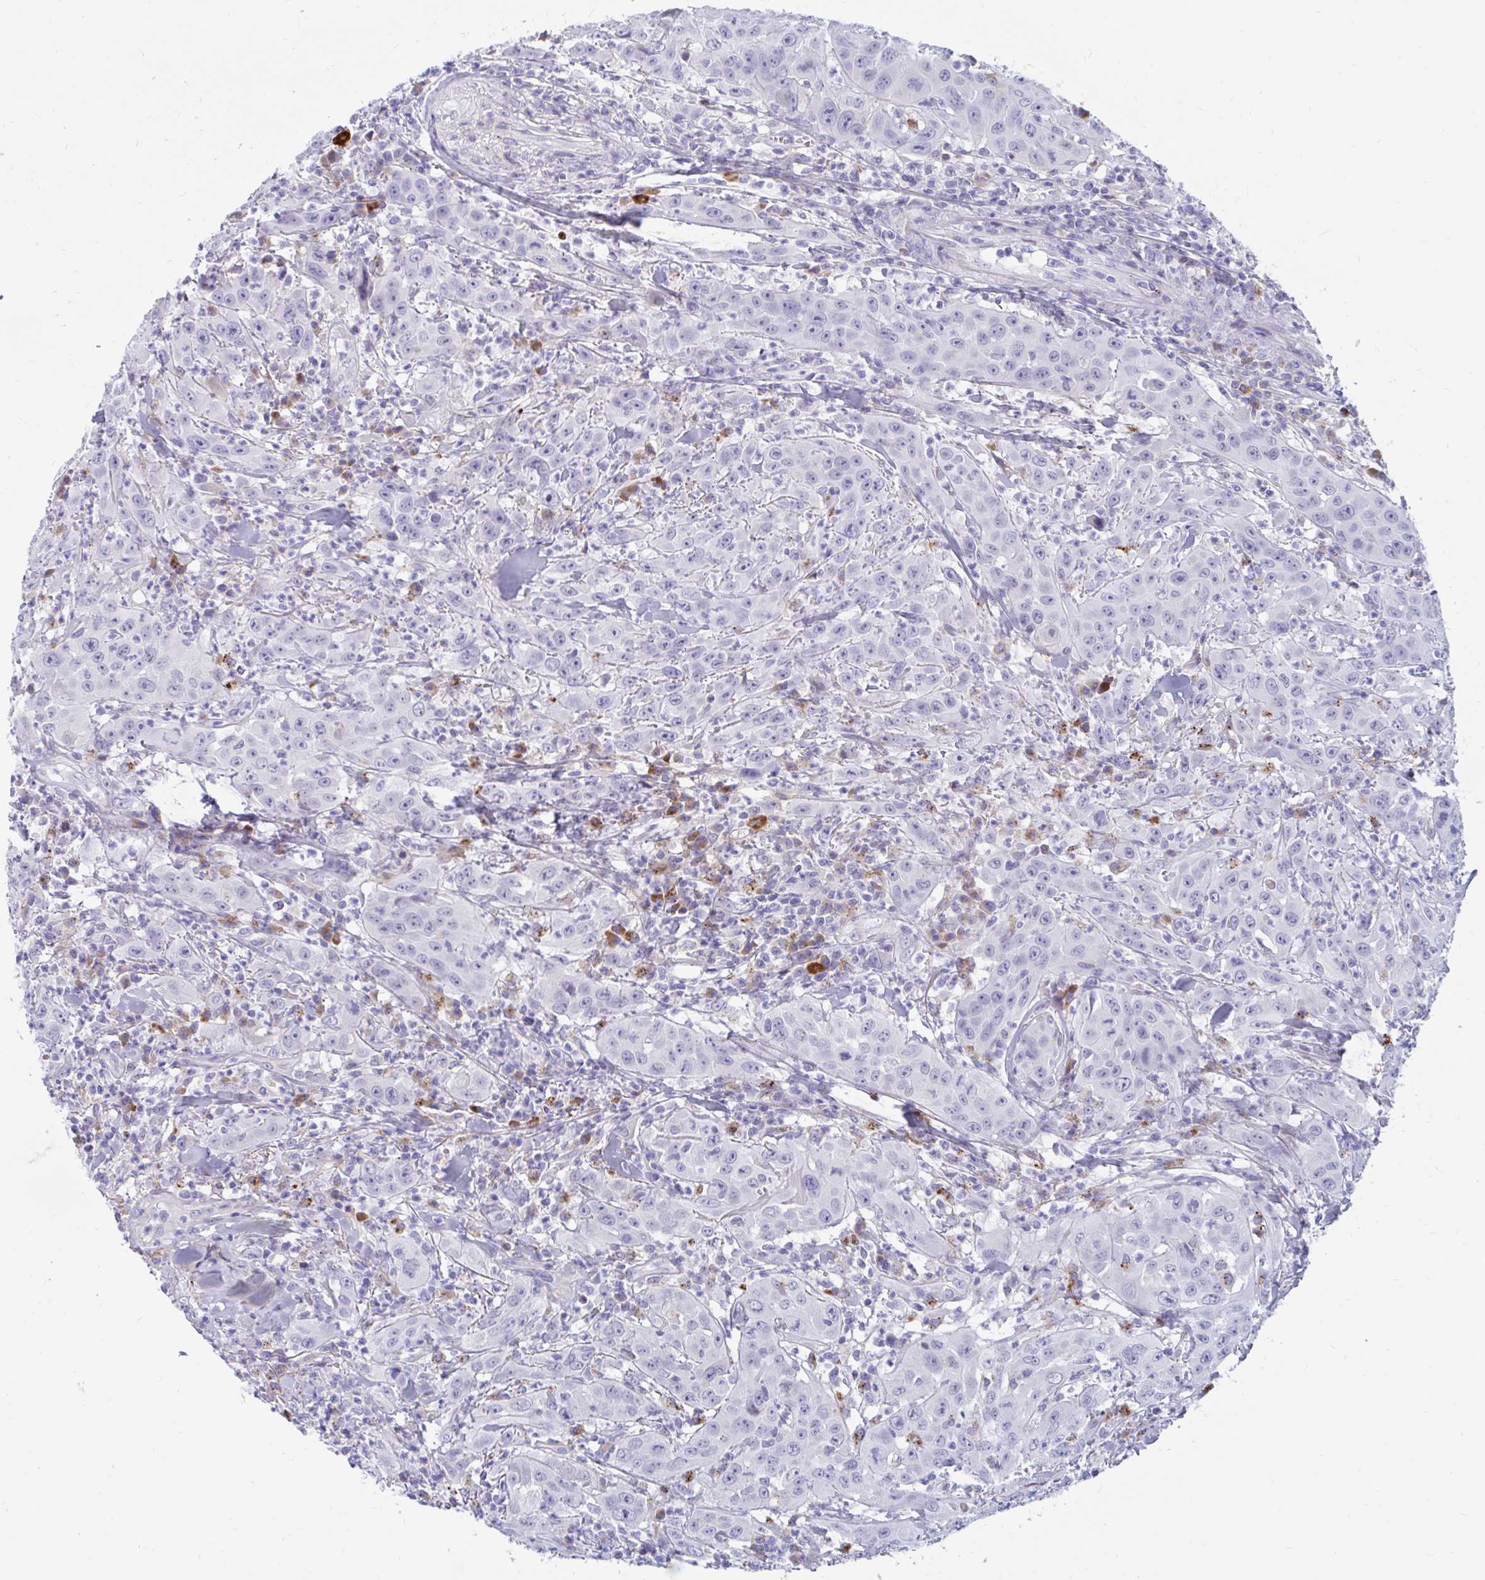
{"staining": {"intensity": "negative", "quantity": "none", "location": "none"}, "tissue": "head and neck cancer", "cell_type": "Tumor cells", "image_type": "cancer", "snomed": [{"axis": "morphology", "description": "Squamous cell carcinoma, NOS"}, {"axis": "topography", "description": "Skin"}, {"axis": "topography", "description": "Head-Neck"}], "caption": "A histopathology image of squamous cell carcinoma (head and neck) stained for a protein demonstrates no brown staining in tumor cells. (DAB immunohistochemistry, high magnification).", "gene": "FAM219B", "patient": {"sex": "male", "age": 80}}